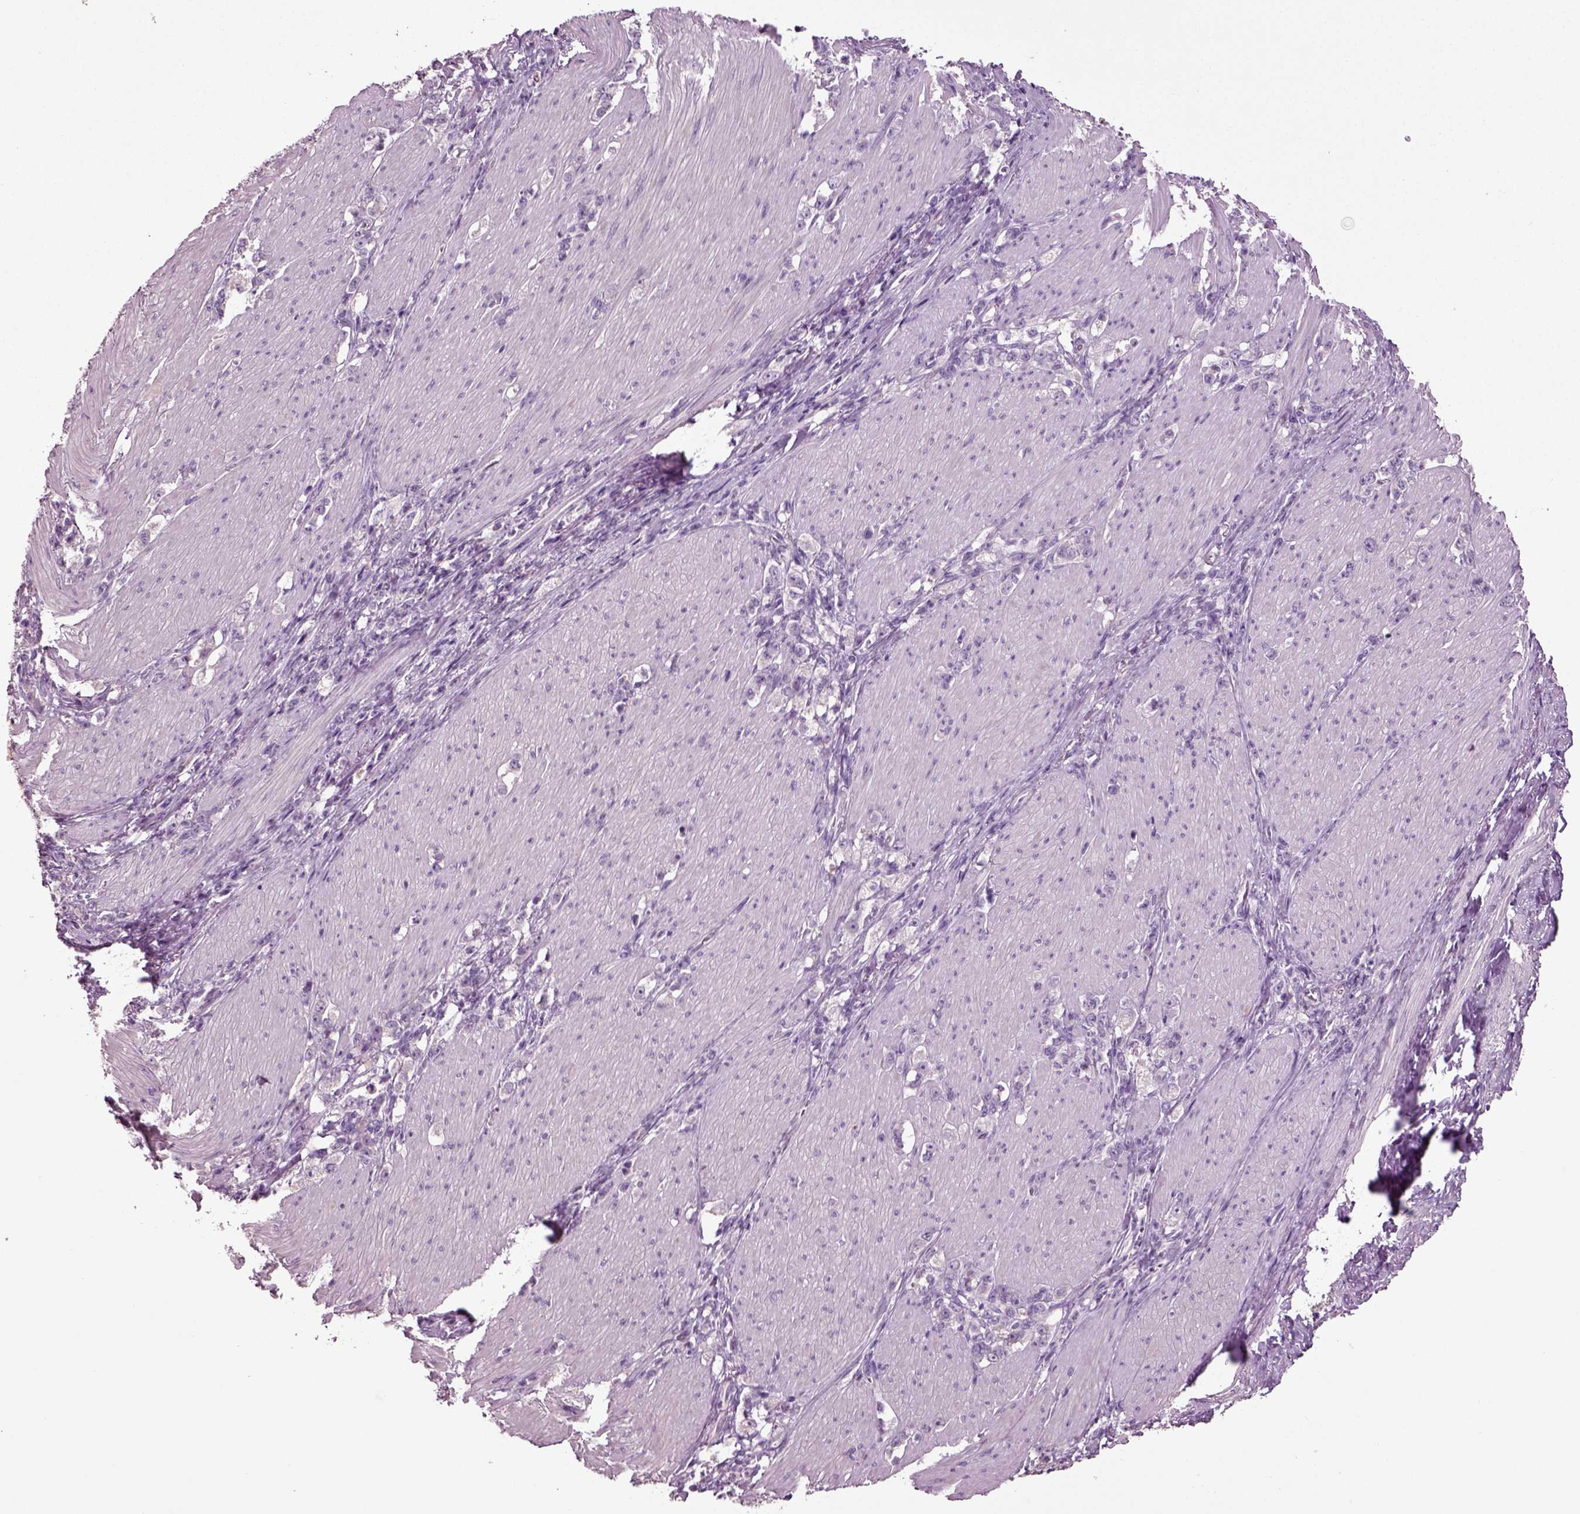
{"staining": {"intensity": "negative", "quantity": "none", "location": "none"}, "tissue": "stomach cancer", "cell_type": "Tumor cells", "image_type": "cancer", "snomed": [{"axis": "morphology", "description": "Adenocarcinoma, NOS"}, {"axis": "topography", "description": "Stomach, lower"}], "caption": "This is an immunohistochemistry (IHC) image of adenocarcinoma (stomach). There is no expression in tumor cells.", "gene": "DEFB118", "patient": {"sex": "male", "age": 88}}